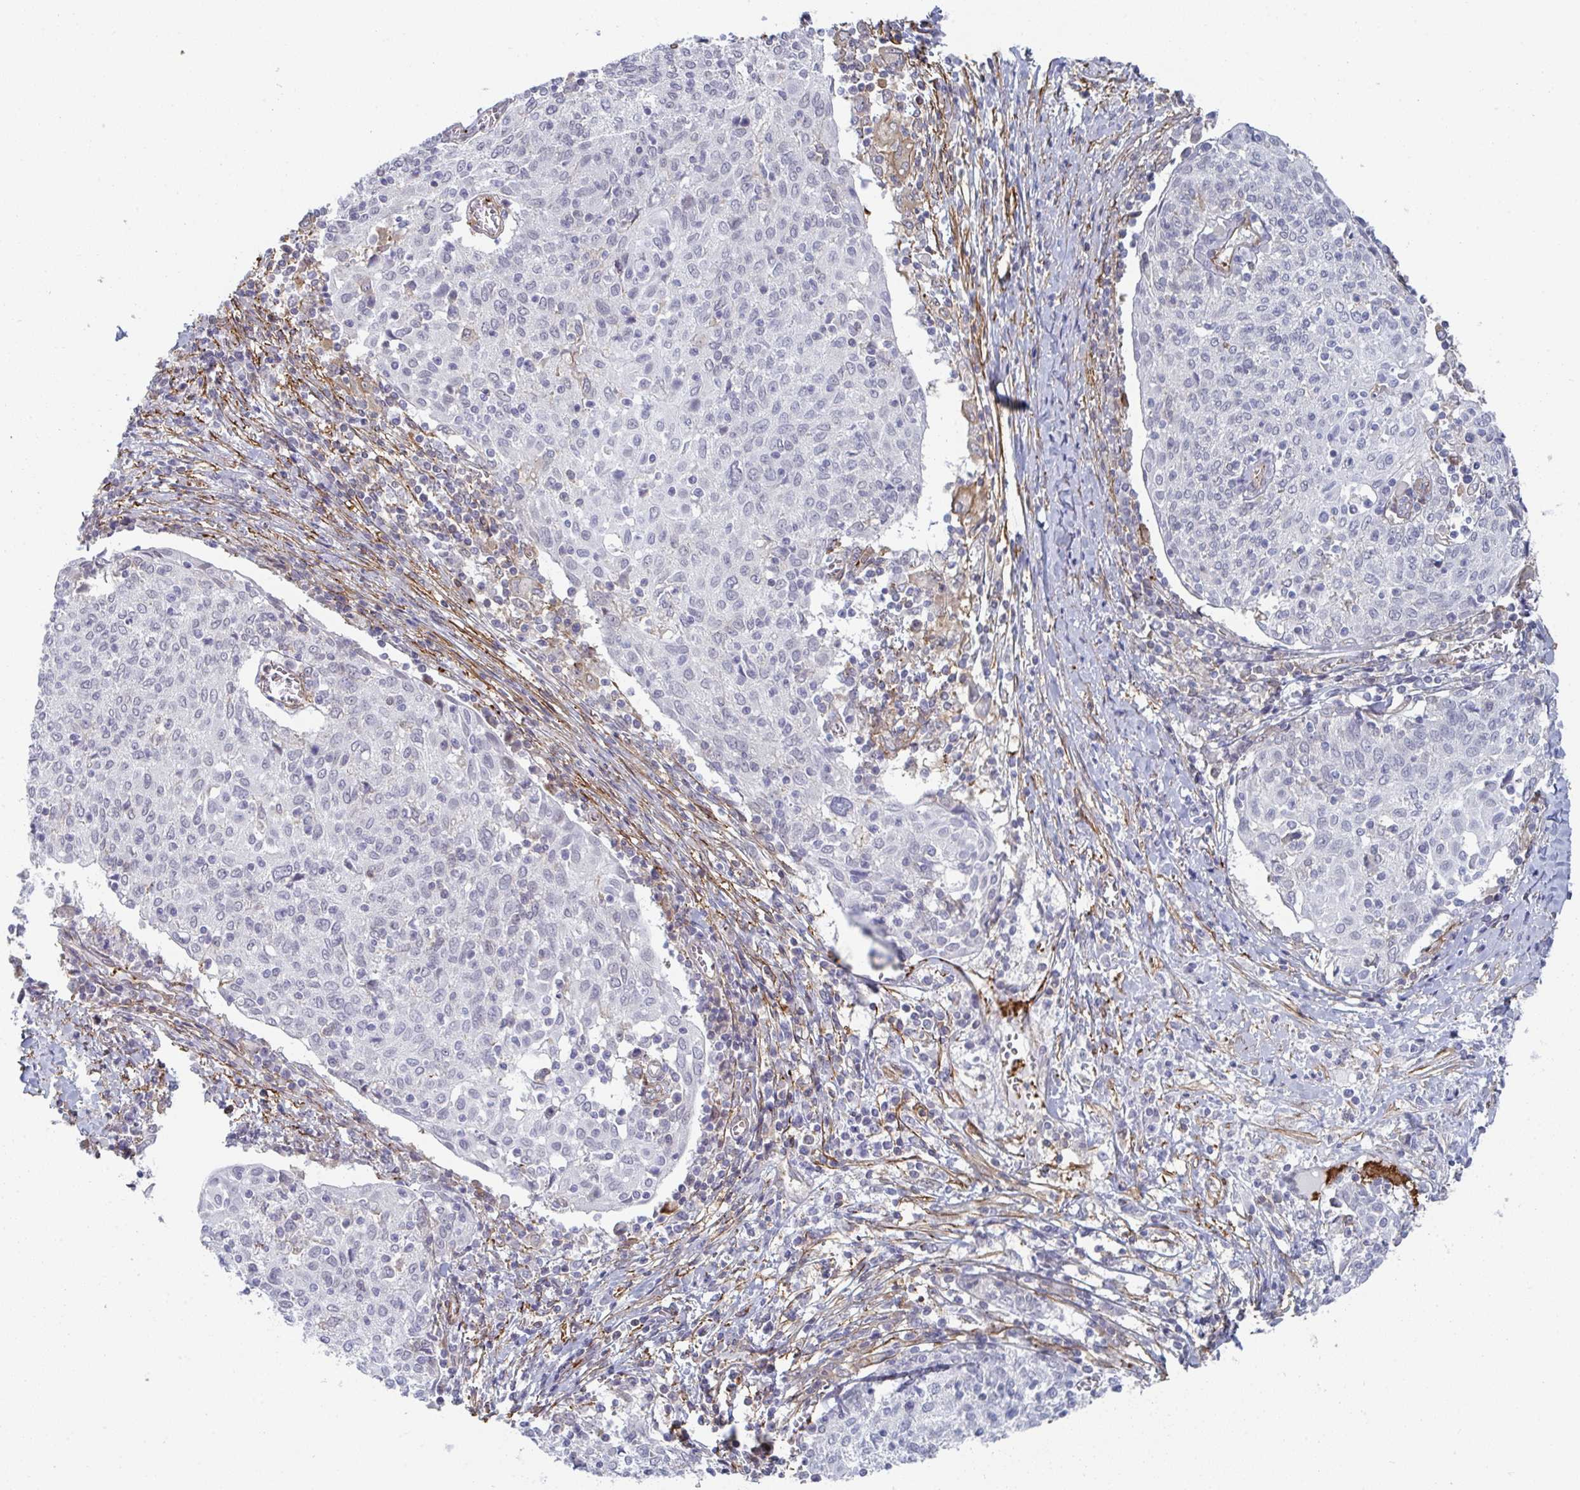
{"staining": {"intensity": "negative", "quantity": "none", "location": "none"}, "tissue": "cervical cancer", "cell_type": "Tumor cells", "image_type": "cancer", "snomed": [{"axis": "morphology", "description": "Squamous cell carcinoma, NOS"}, {"axis": "topography", "description": "Cervix"}], "caption": "Photomicrograph shows no significant protein expression in tumor cells of cervical squamous cell carcinoma. (DAB (3,3'-diaminobenzidine) immunohistochemistry (IHC) visualized using brightfield microscopy, high magnification).", "gene": "NEURL4", "patient": {"sex": "female", "age": 52}}